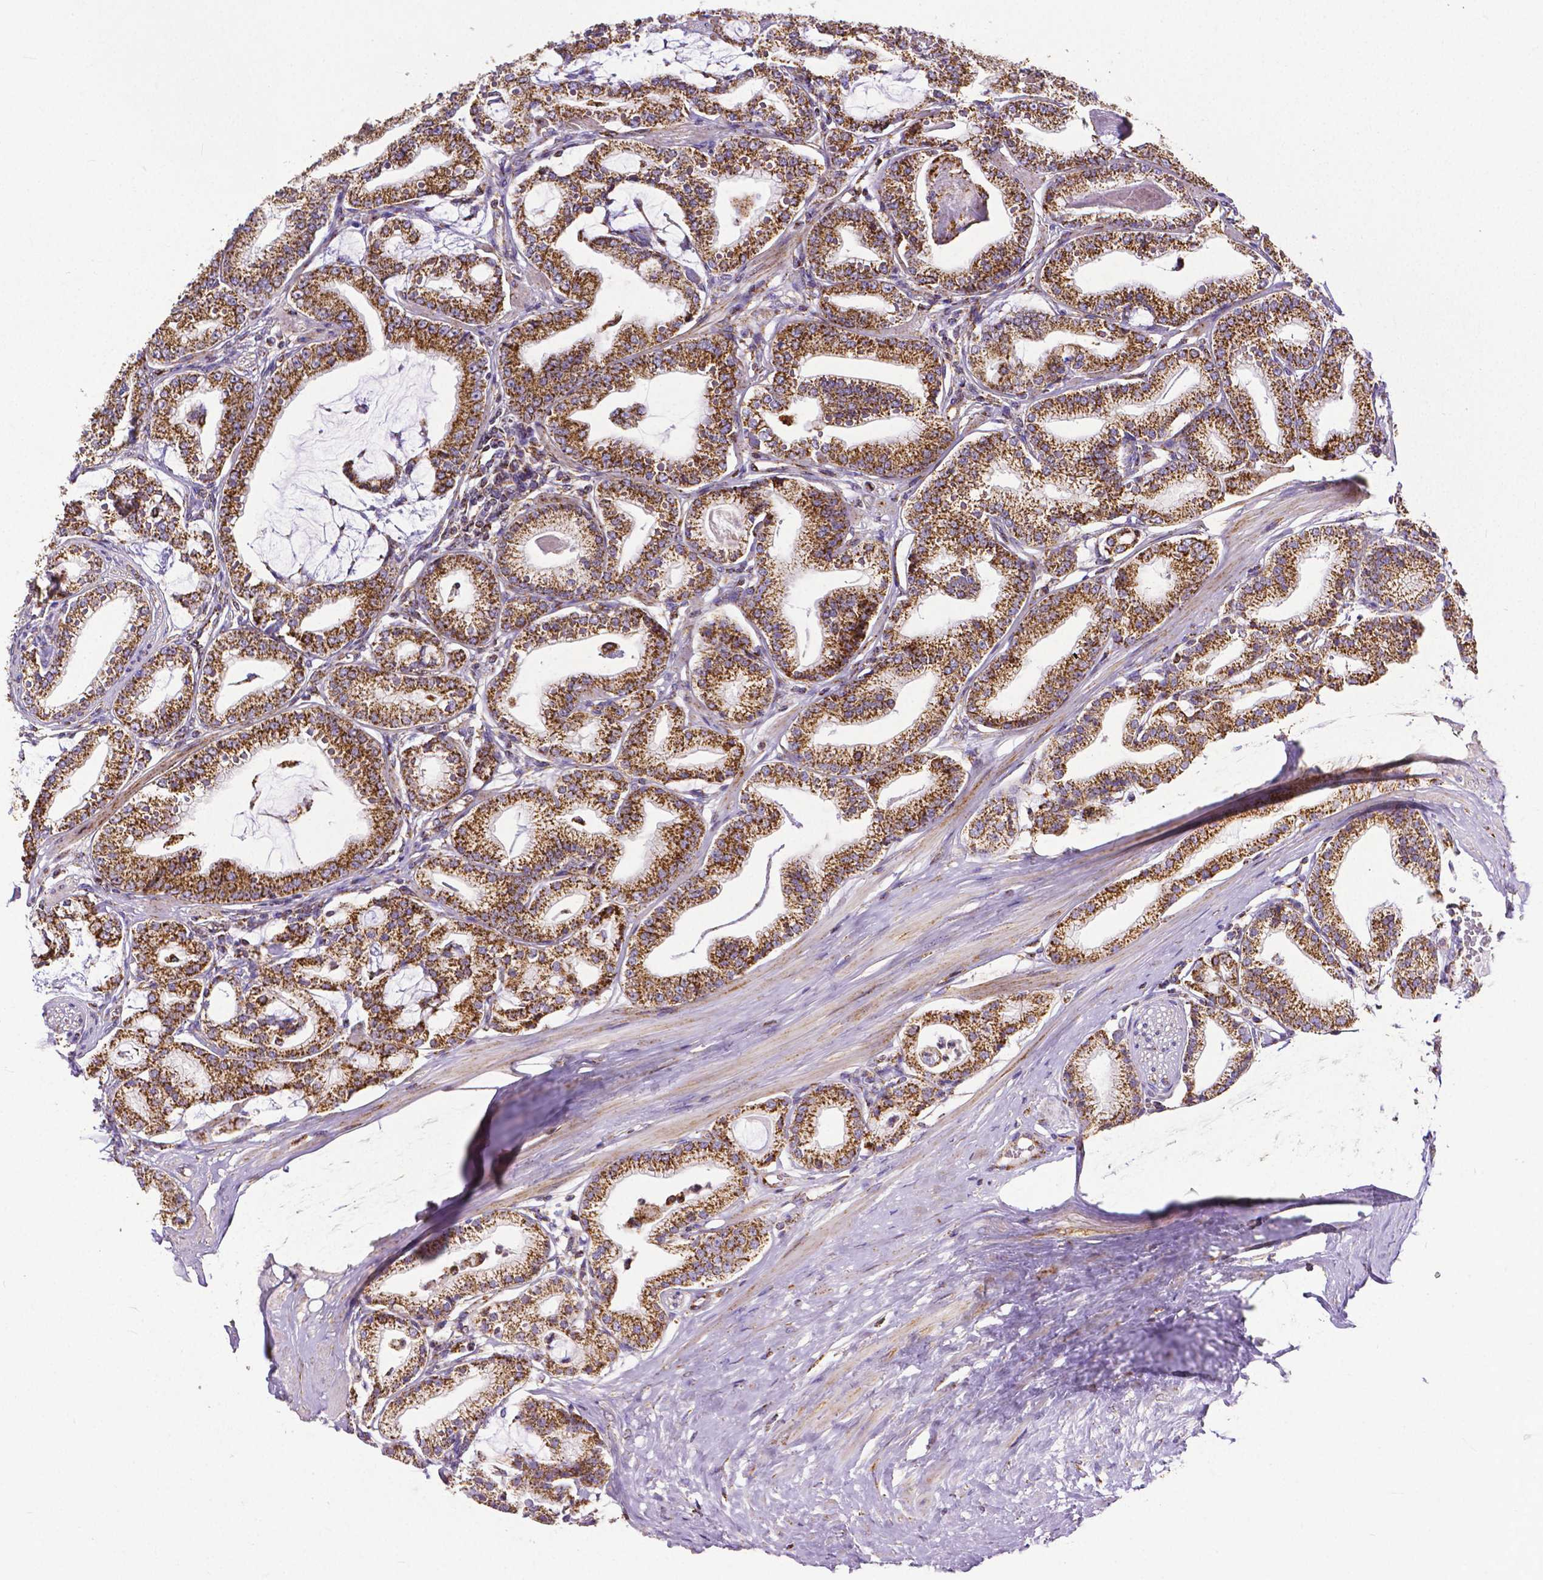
{"staining": {"intensity": "strong", "quantity": ">75%", "location": "cytoplasmic/membranous"}, "tissue": "prostate cancer", "cell_type": "Tumor cells", "image_type": "cancer", "snomed": [{"axis": "morphology", "description": "Adenocarcinoma, High grade"}, {"axis": "topography", "description": "Prostate"}], "caption": "DAB (3,3'-diaminobenzidine) immunohistochemical staining of prostate cancer displays strong cytoplasmic/membranous protein expression in approximately >75% of tumor cells.", "gene": "MACC1", "patient": {"sex": "male", "age": 71}}